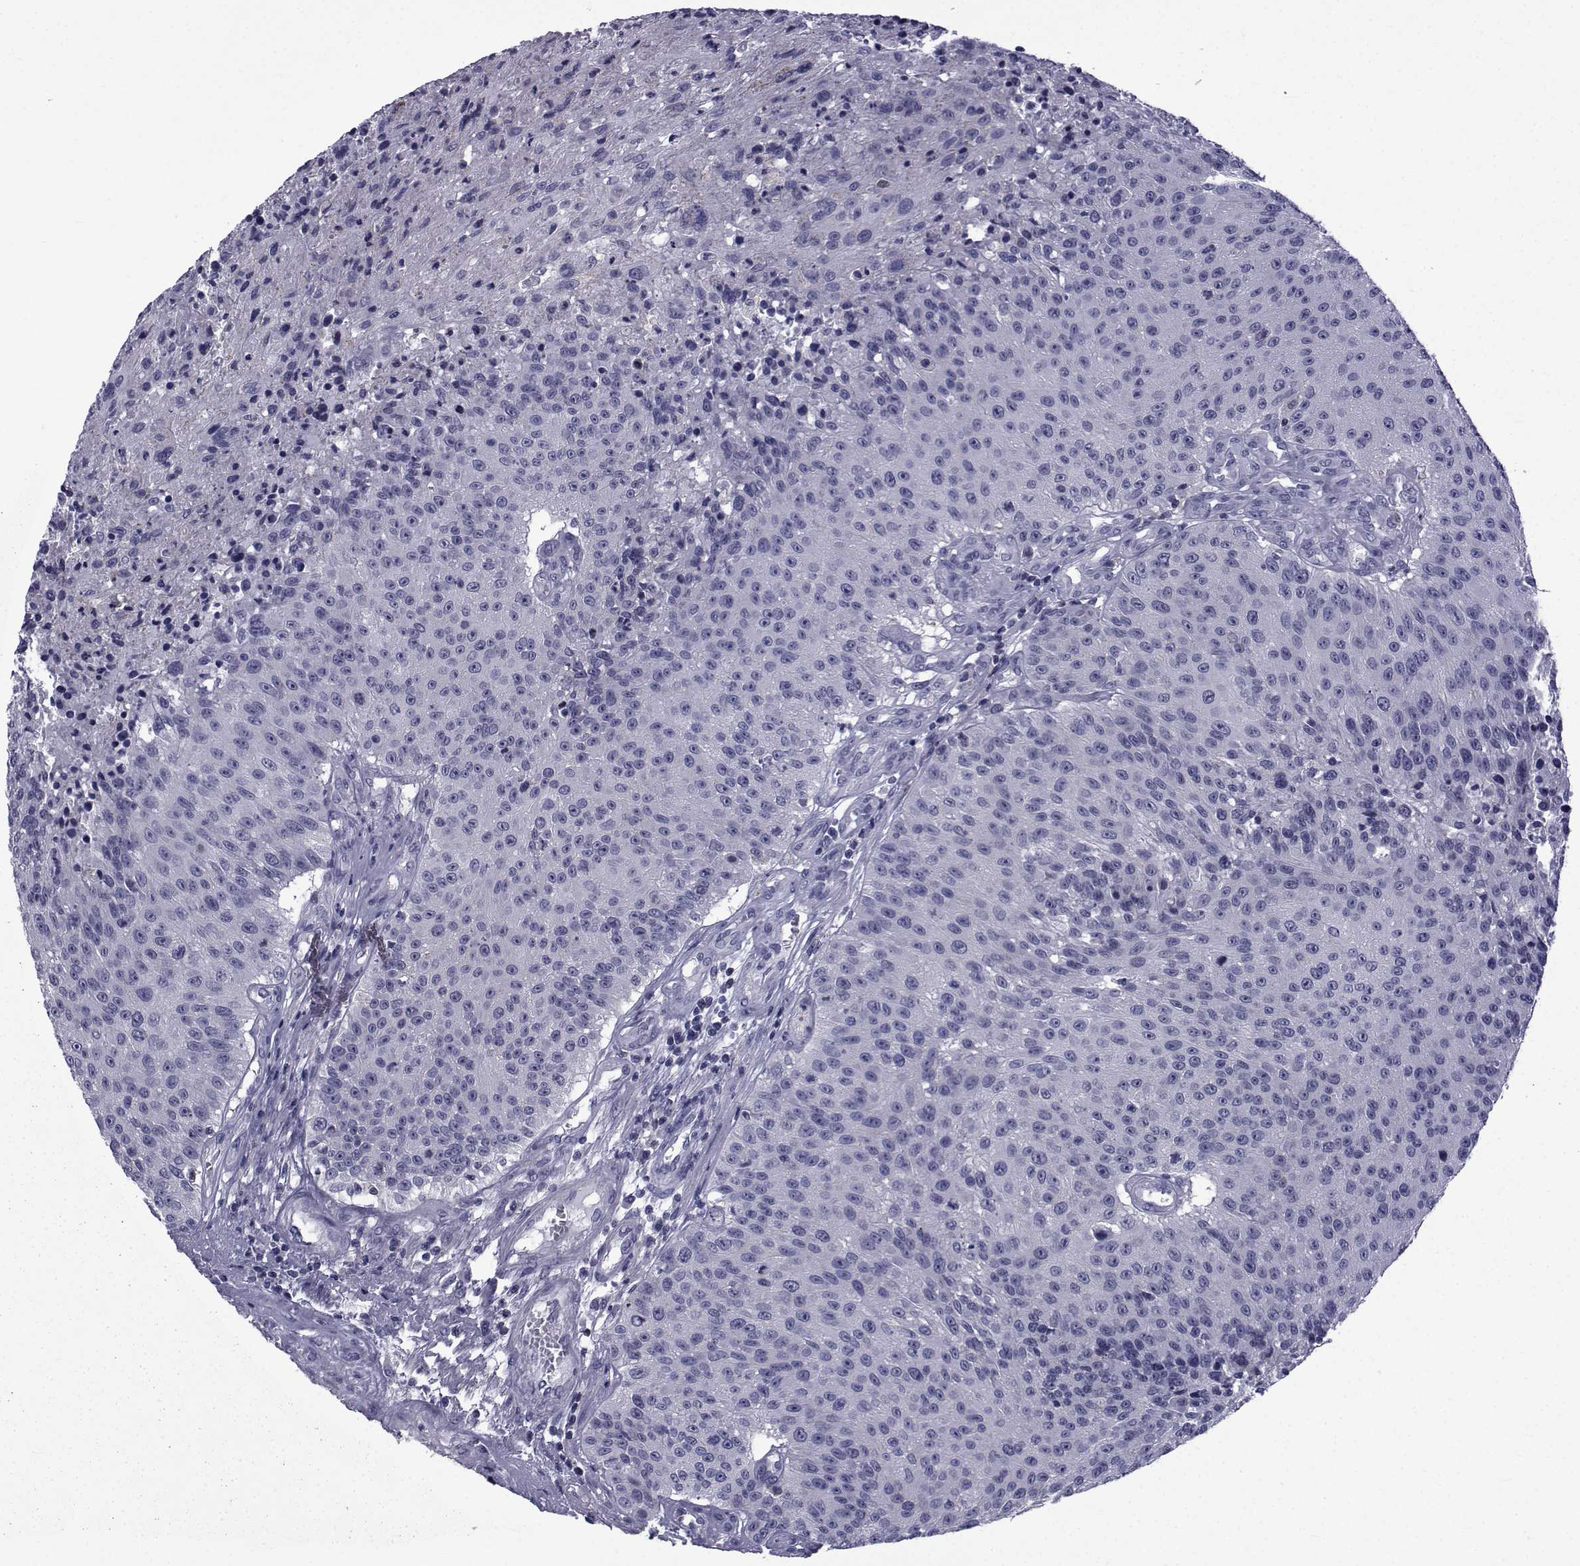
{"staining": {"intensity": "negative", "quantity": "none", "location": "none"}, "tissue": "urothelial cancer", "cell_type": "Tumor cells", "image_type": "cancer", "snomed": [{"axis": "morphology", "description": "Urothelial carcinoma, NOS"}, {"axis": "topography", "description": "Urinary bladder"}], "caption": "Immunohistochemistry (IHC) photomicrograph of transitional cell carcinoma stained for a protein (brown), which displays no staining in tumor cells.", "gene": "PDE6H", "patient": {"sex": "male", "age": 55}}